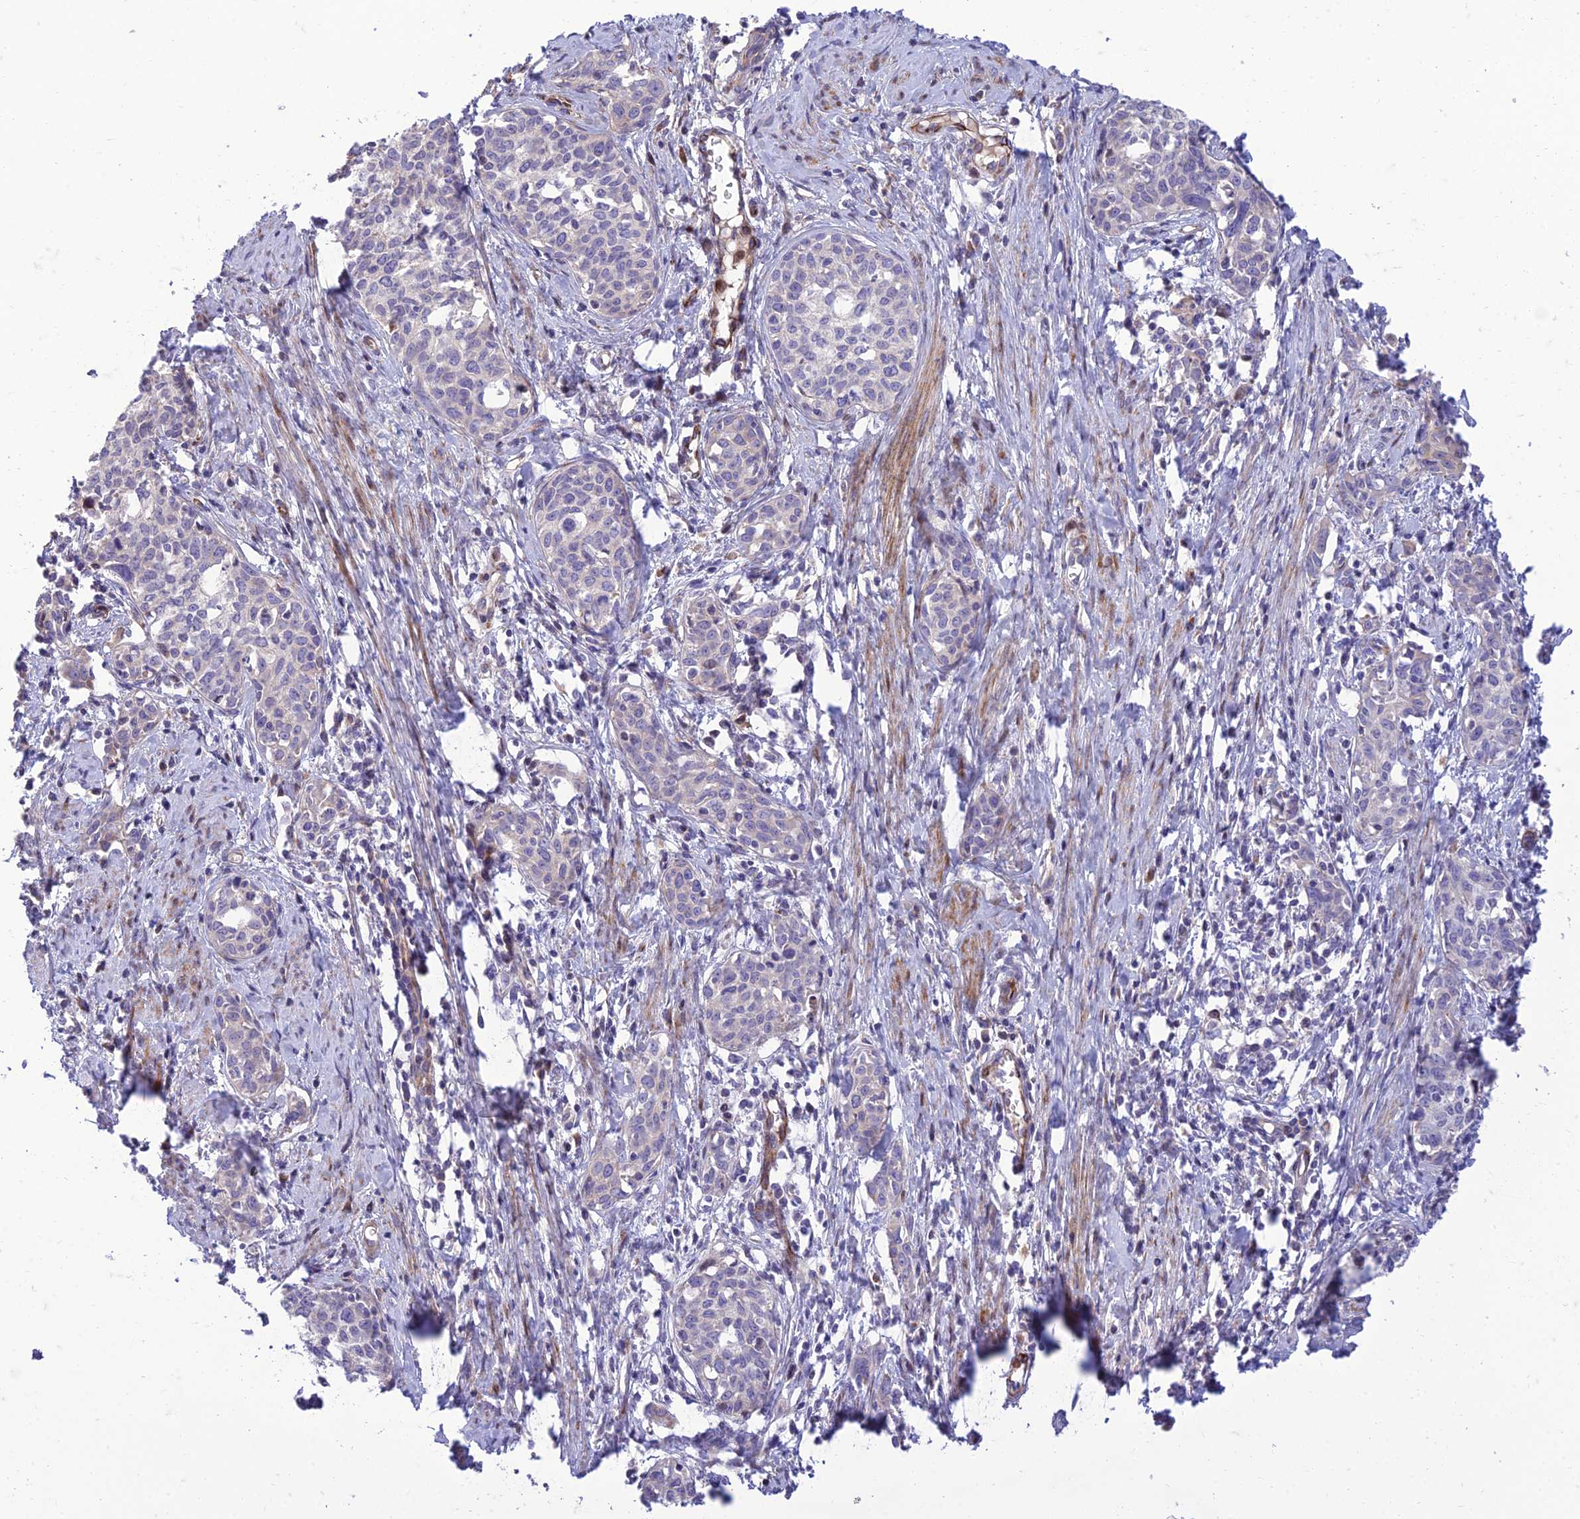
{"staining": {"intensity": "negative", "quantity": "none", "location": "none"}, "tissue": "cervical cancer", "cell_type": "Tumor cells", "image_type": "cancer", "snomed": [{"axis": "morphology", "description": "Squamous cell carcinoma, NOS"}, {"axis": "topography", "description": "Cervix"}], "caption": "An immunohistochemistry (IHC) histopathology image of cervical squamous cell carcinoma is shown. There is no staining in tumor cells of cervical squamous cell carcinoma.", "gene": "SEL1L3", "patient": {"sex": "female", "age": 52}}